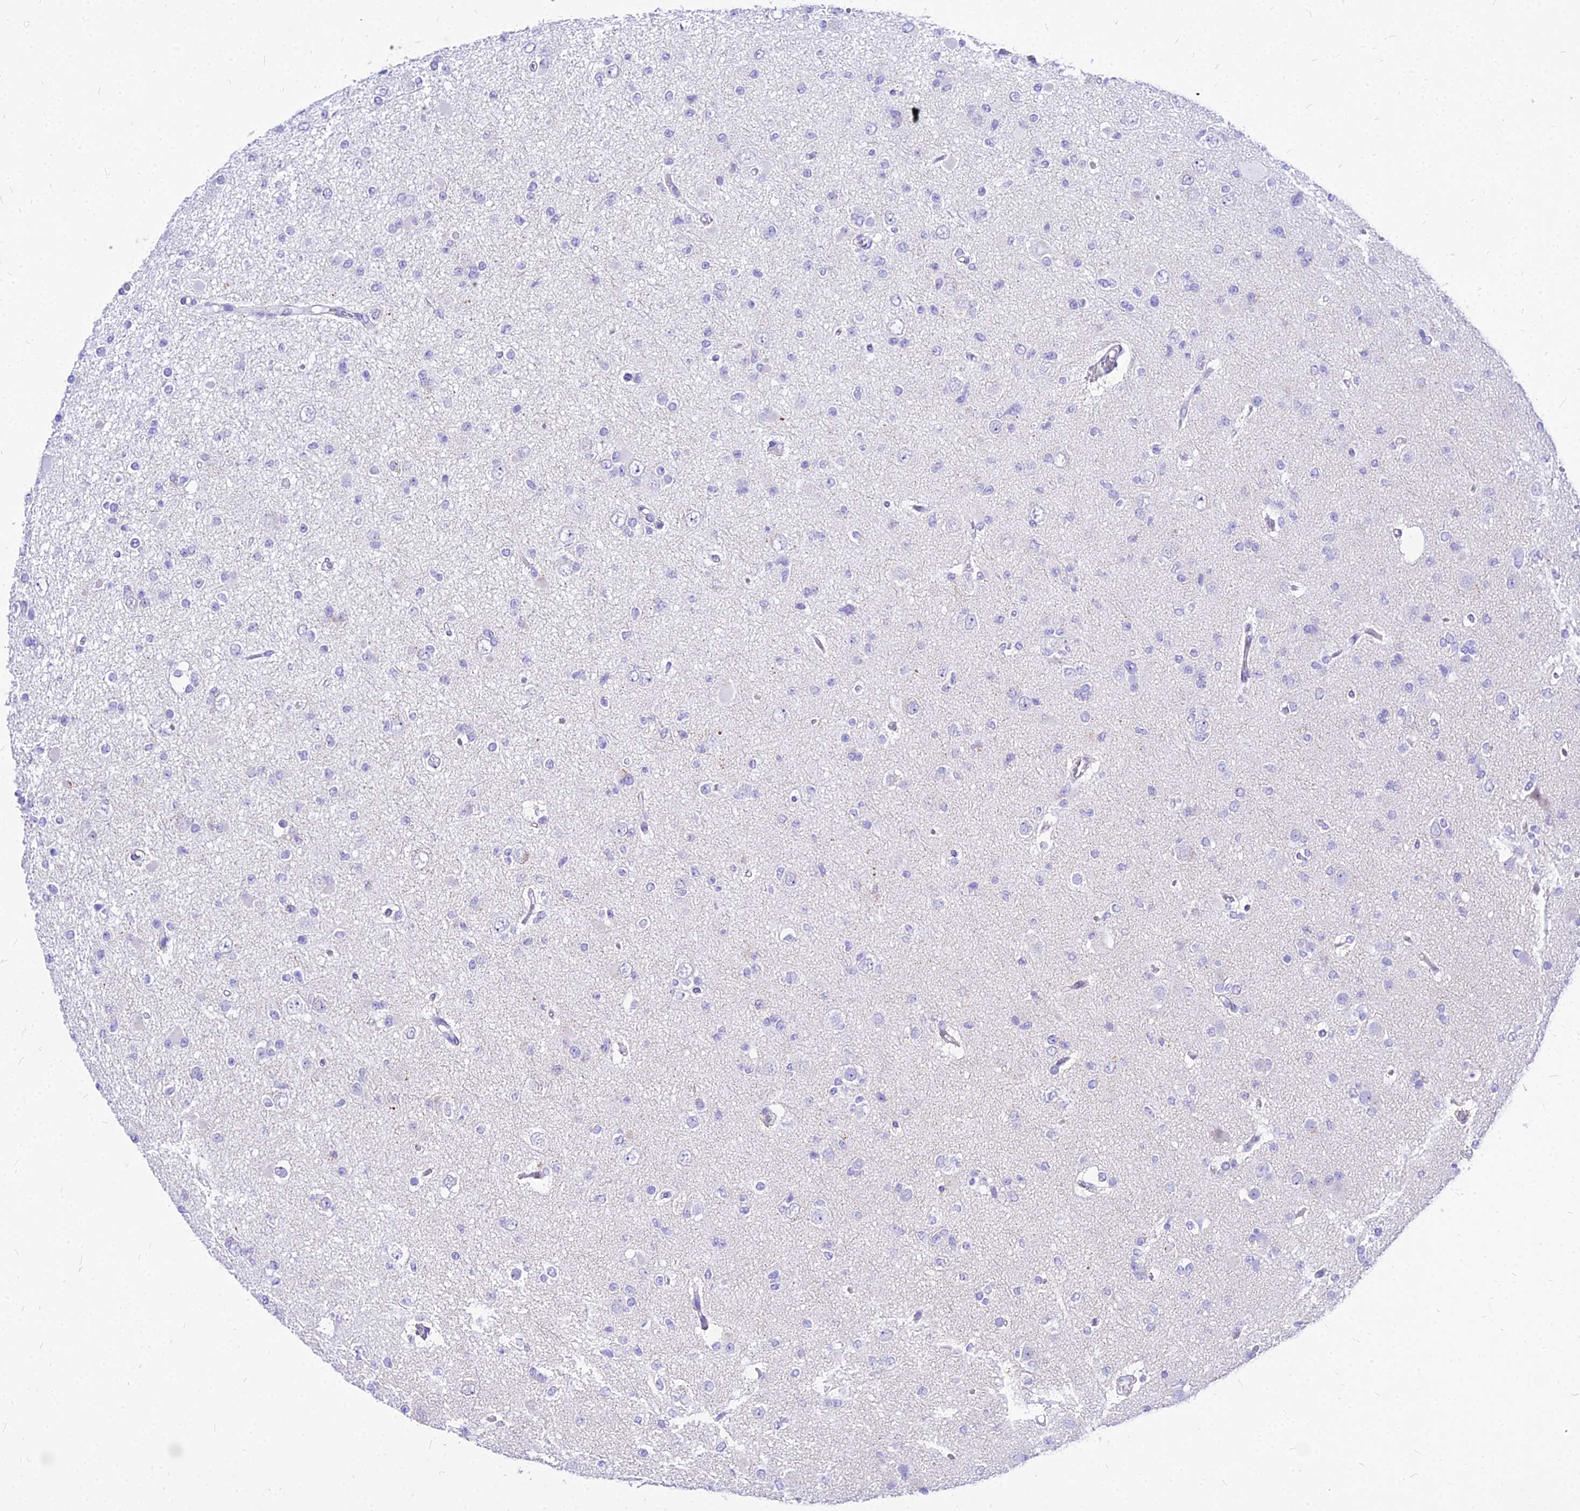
{"staining": {"intensity": "negative", "quantity": "none", "location": "none"}, "tissue": "glioma", "cell_type": "Tumor cells", "image_type": "cancer", "snomed": [{"axis": "morphology", "description": "Glioma, malignant, Low grade"}, {"axis": "topography", "description": "Brain"}], "caption": "Glioma was stained to show a protein in brown. There is no significant staining in tumor cells.", "gene": "CARD18", "patient": {"sex": "female", "age": 22}}